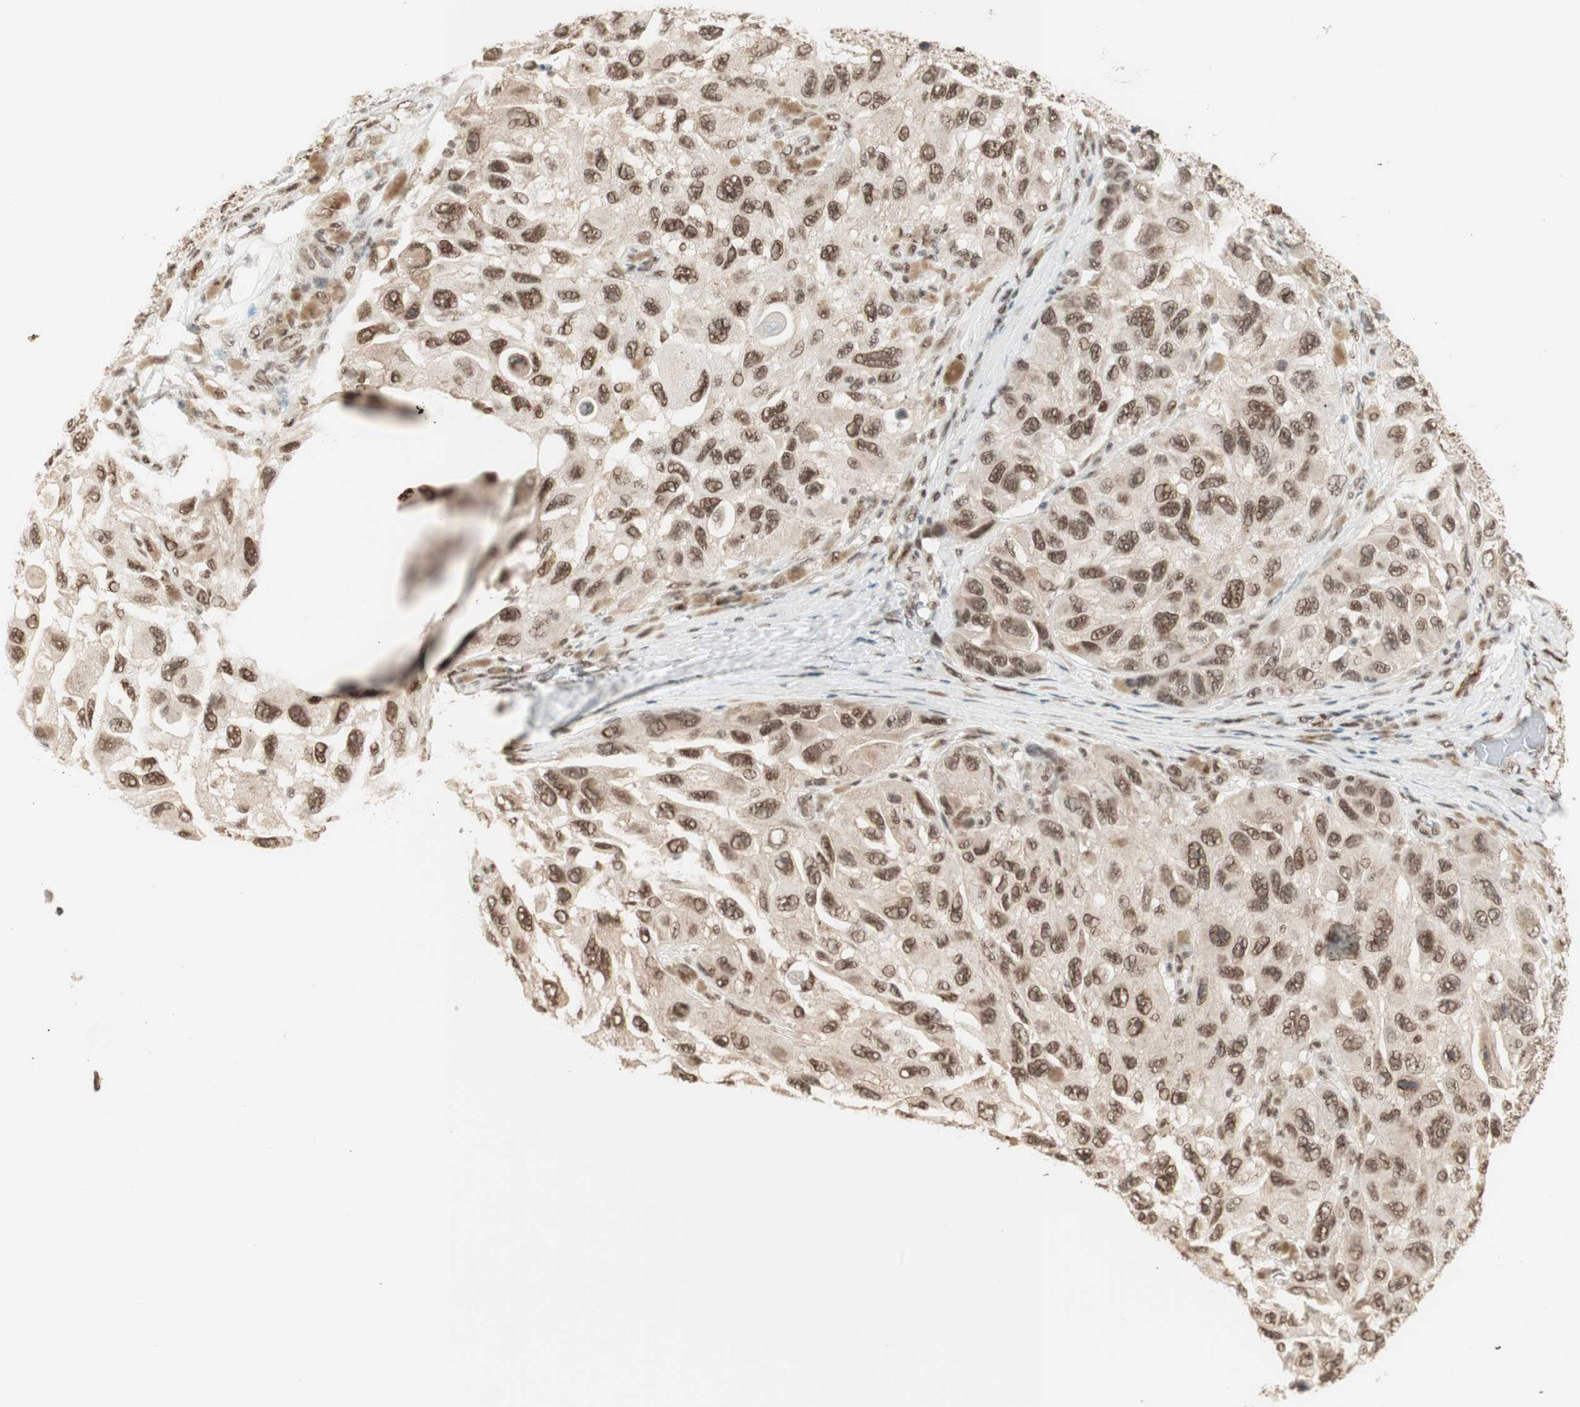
{"staining": {"intensity": "moderate", "quantity": ">75%", "location": "cytoplasmic/membranous,nuclear"}, "tissue": "melanoma", "cell_type": "Tumor cells", "image_type": "cancer", "snomed": [{"axis": "morphology", "description": "Malignant melanoma, NOS"}, {"axis": "topography", "description": "Skin"}], "caption": "Melanoma was stained to show a protein in brown. There is medium levels of moderate cytoplasmic/membranous and nuclear positivity in approximately >75% of tumor cells.", "gene": "SMARCE1", "patient": {"sex": "female", "age": 73}}